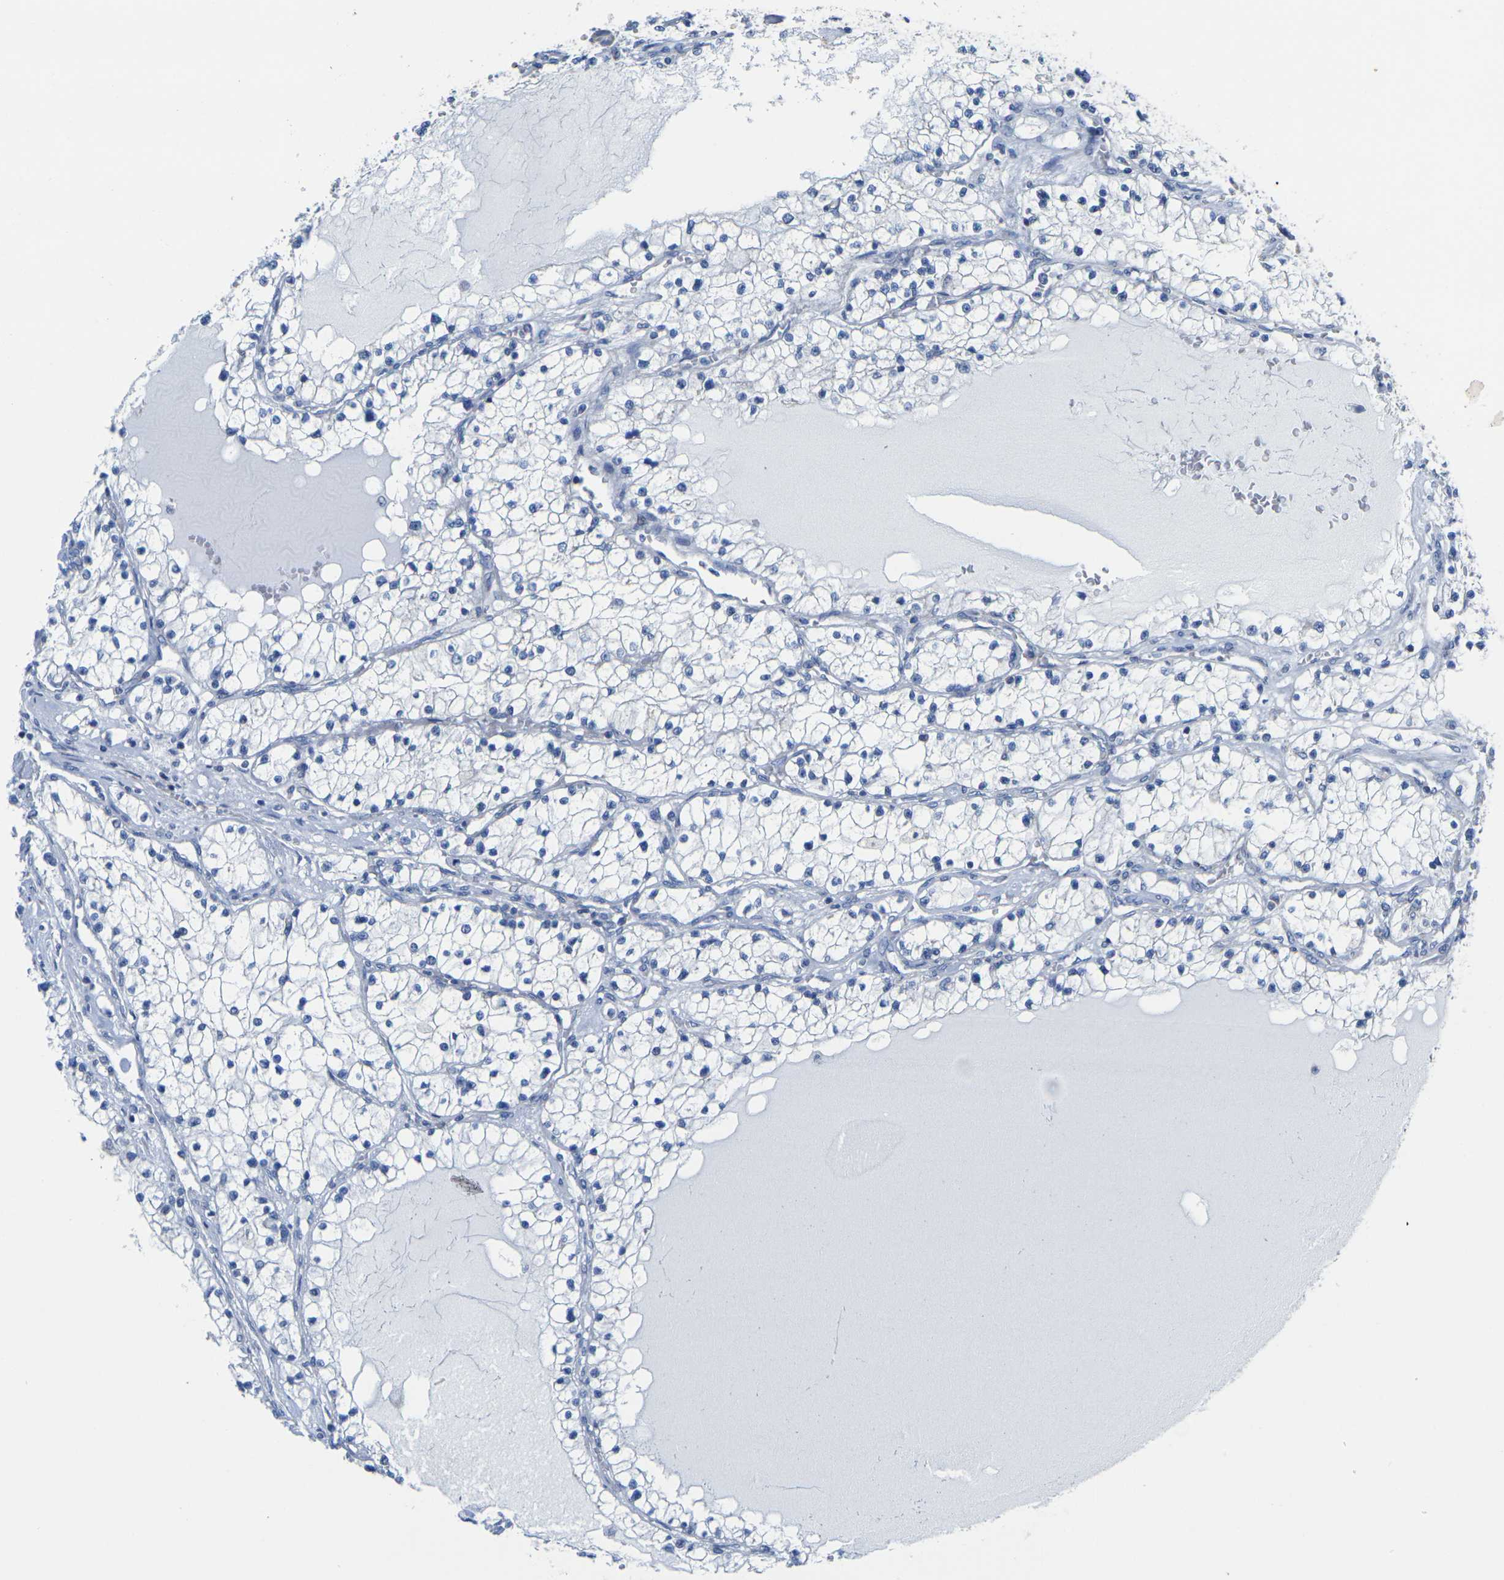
{"staining": {"intensity": "negative", "quantity": "none", "location": "none"}, "tissue": "renal cancer", "cell_type": "Tumor cells", "image_type": "cancer", "snomed": [{"axis": "morphology", "description": "Adenocarcinoma, NOS"}, {"axis": "topography", "description": "Kidney"}], "caption": "An immunohistochemistry (IHC) micrograph of renal adenocarcinoma is shown. There is no staining in tumor cells of renal adenocarcinoma.", "gene": "TMEM204", "patient": {"sex": "male", "age": 68}}